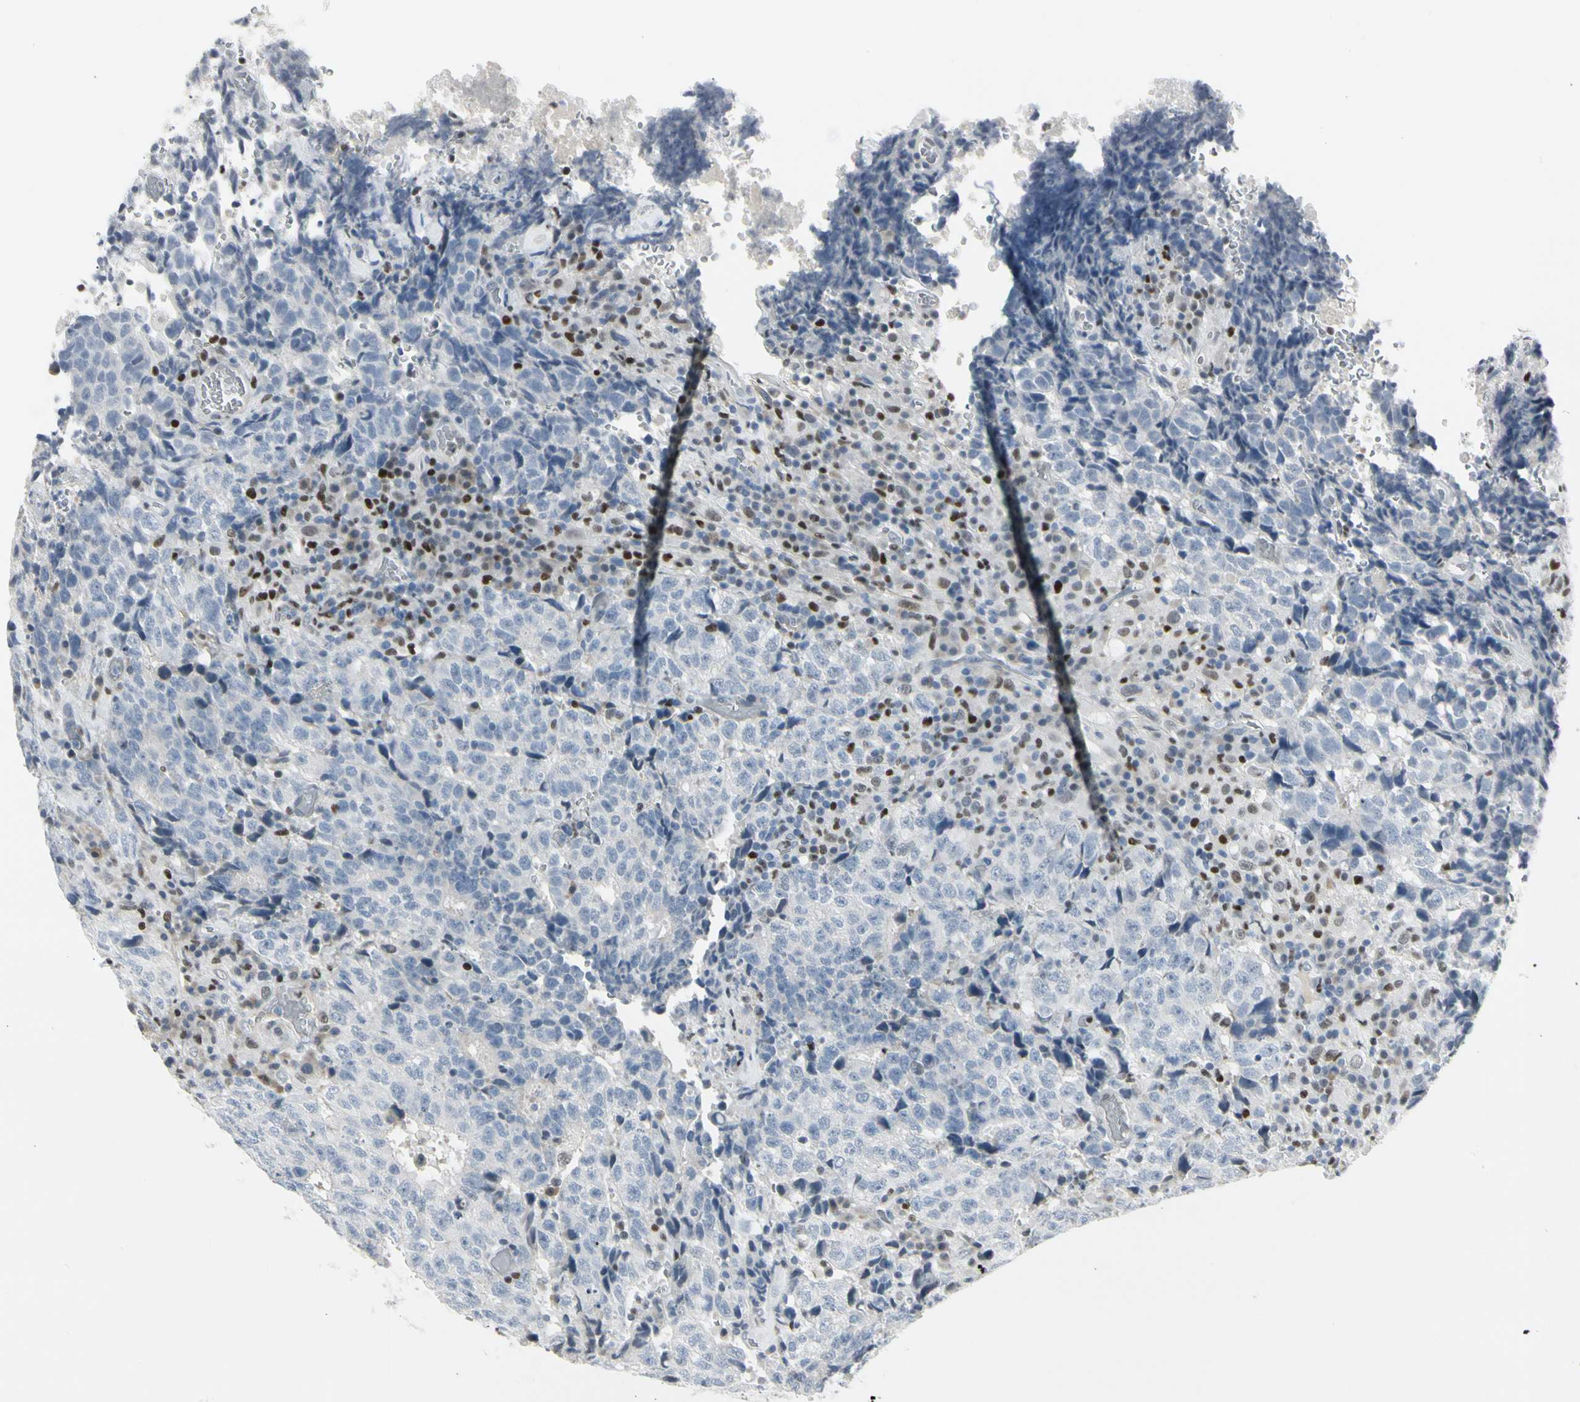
{"staining": {"intensity": "negative", "quantity": "none", "location": "none"}, "tissue": "testis cancer", "cell_type": "Tumor cells", "image_type": "cancer", "snomed": [{"axis": "morphology", "description": "Necrosis, NOS"}, {"axis": "morphology", "description": "Carcinoma, Embryonal, NOS"}, {"axis": "topography", "description": "Testis"}], "caption": "The image reveals no significant staining in tumor cells of testis cancer (embryonal carcinoma).", "gene": "ZBTB7B", "patient": {"sex": "male", "age": 19}}